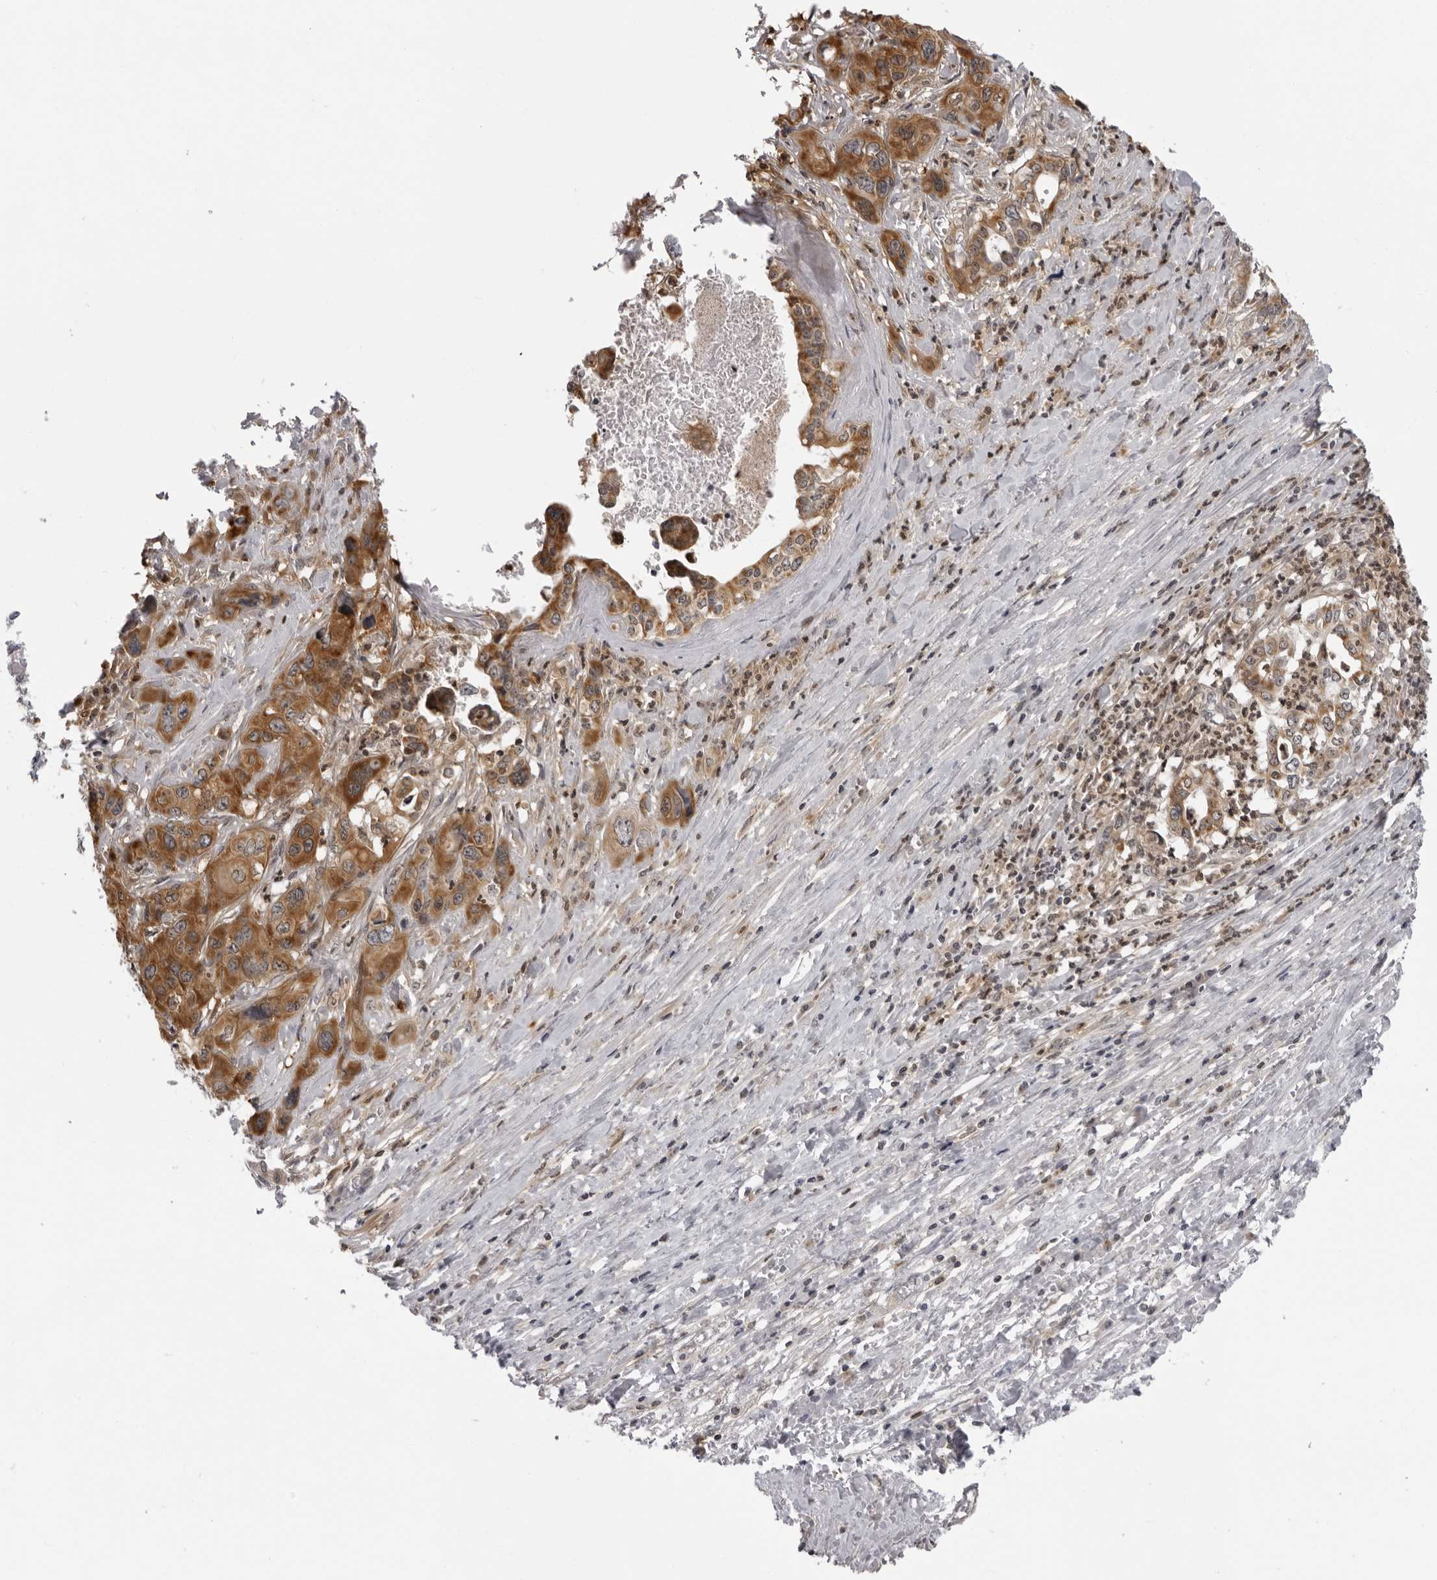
{"staining": {"intensity": "strong", "quantity": ">75%", "location": "cytoplasmic/membranous"}, "tissue": "liver cancer", "cell_type": "Tumor cells", "image_type": "cancer", "snomed": [{"axis": "morphology", "description": "Cholangiocarcinoma"}, {"axis": "topography", "description": "Liver"}], "caption": "DAB (3,3'-diaminobenzidine) immunohistochemical staining of human liver cholangiocarcinoma exhibits strong cytoplasmic/membranous protein staining in about >75% of tumor cells. The staining is performed using DAB (3,3'-diaminobenzidine) brown chromogen to label protein expression. The nuclei are counter-stained blue using hematoxylin.", "gene": "MRPS15", "patient": {"sex": "female", "age": 61}}